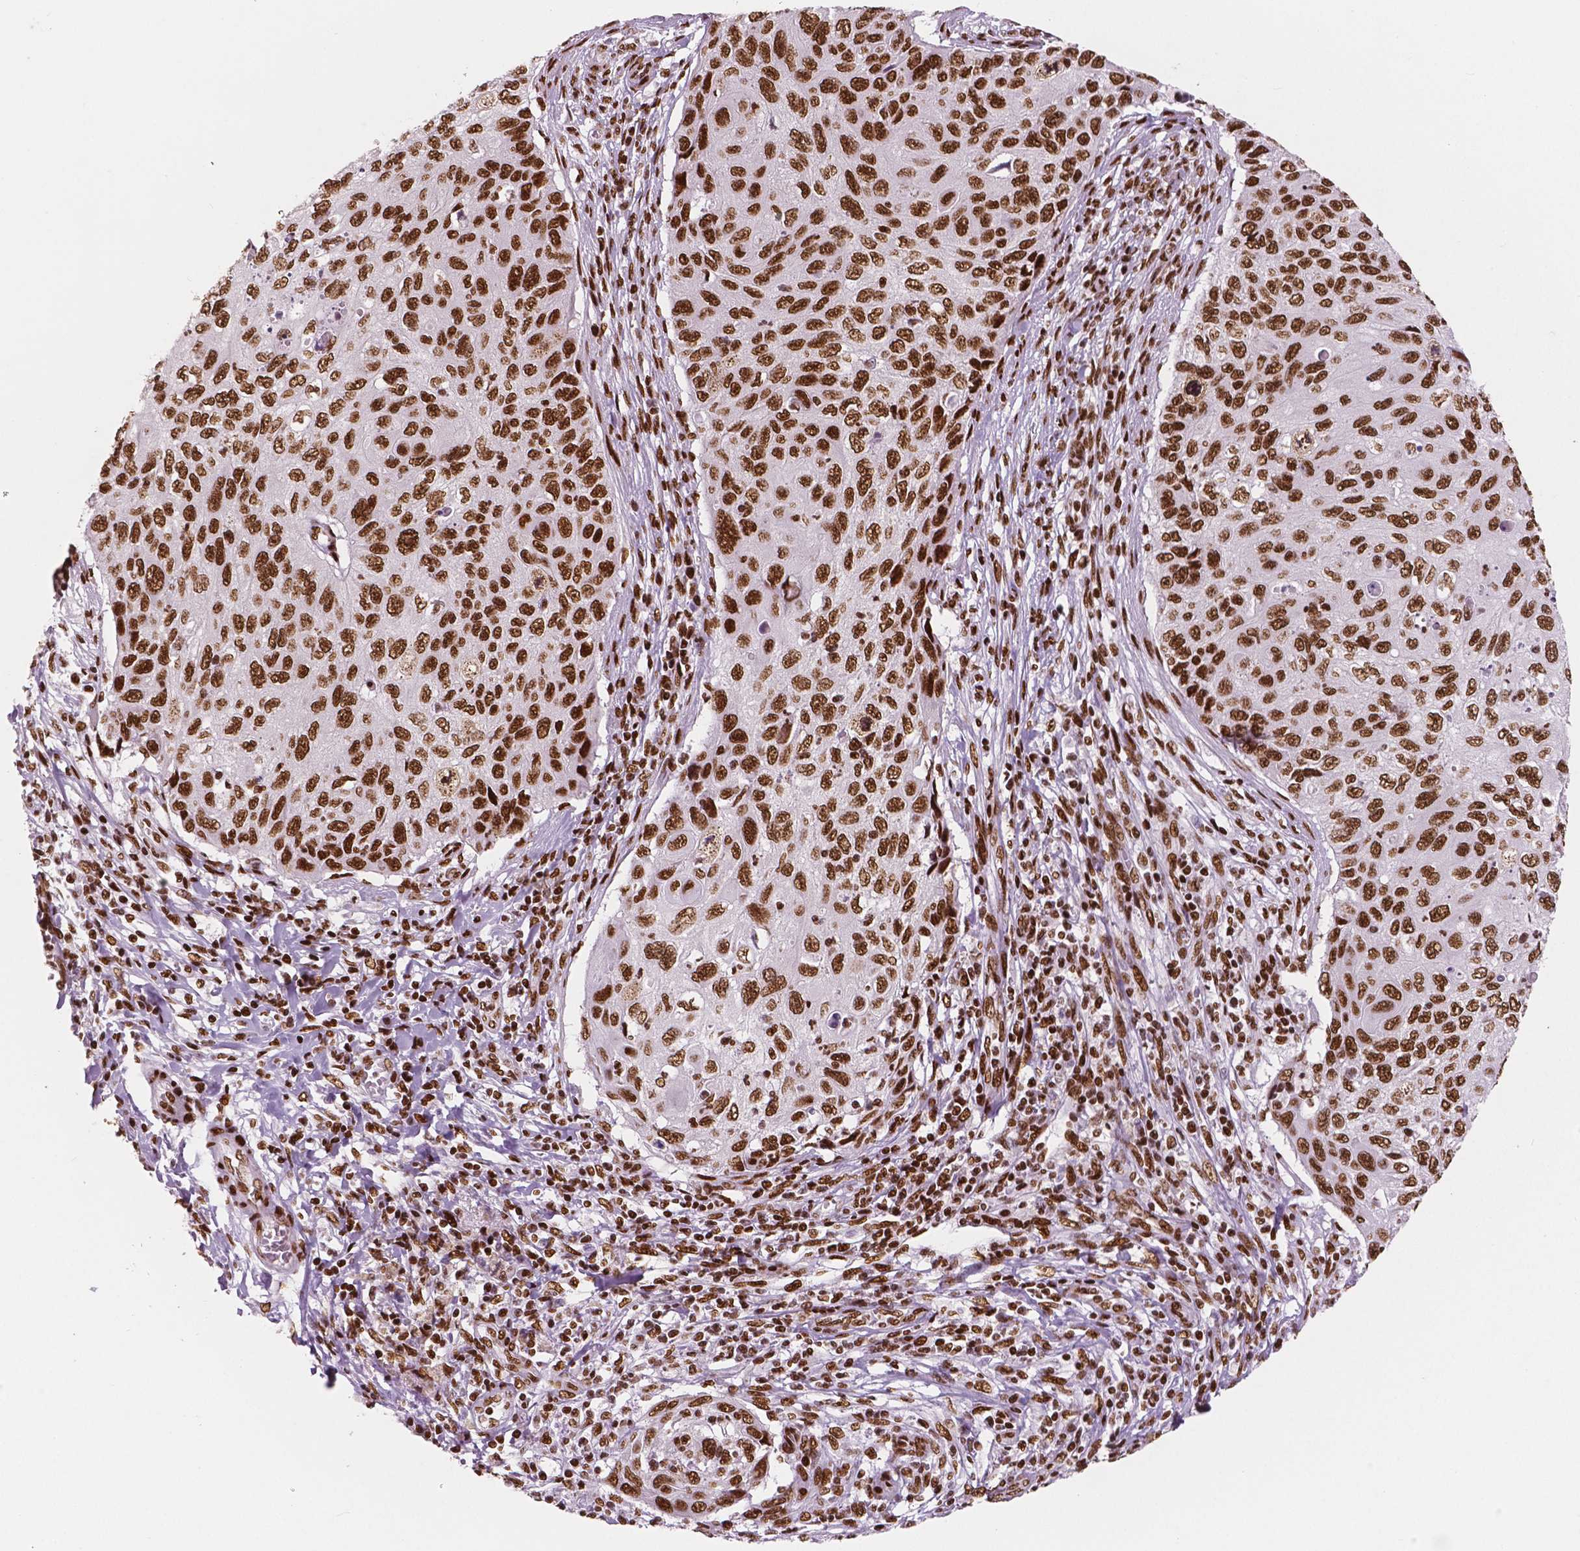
{"staining": {"intensity": "strong", "quantity": ">75%", "location": "nuclear"}, "tissue": "cervical cancer", "cell_type": "Tumor cells", "image_type": "cancer", "snomed": [{"axis": "morphology", "description": "Squamous cell carcinoma, NOS"}, {"axis": "topography", "description": "Cervix"}], "caption": "Cervical cancer was stained to show a protein in brown. There is high levels of strong nuclear positivity in about >75% of tumor cells. (brown staining indicates protein expression, while blue staining denotes nuclei).", "gene": "BRD4", "patient": {"sex": "female", "age": 70}}